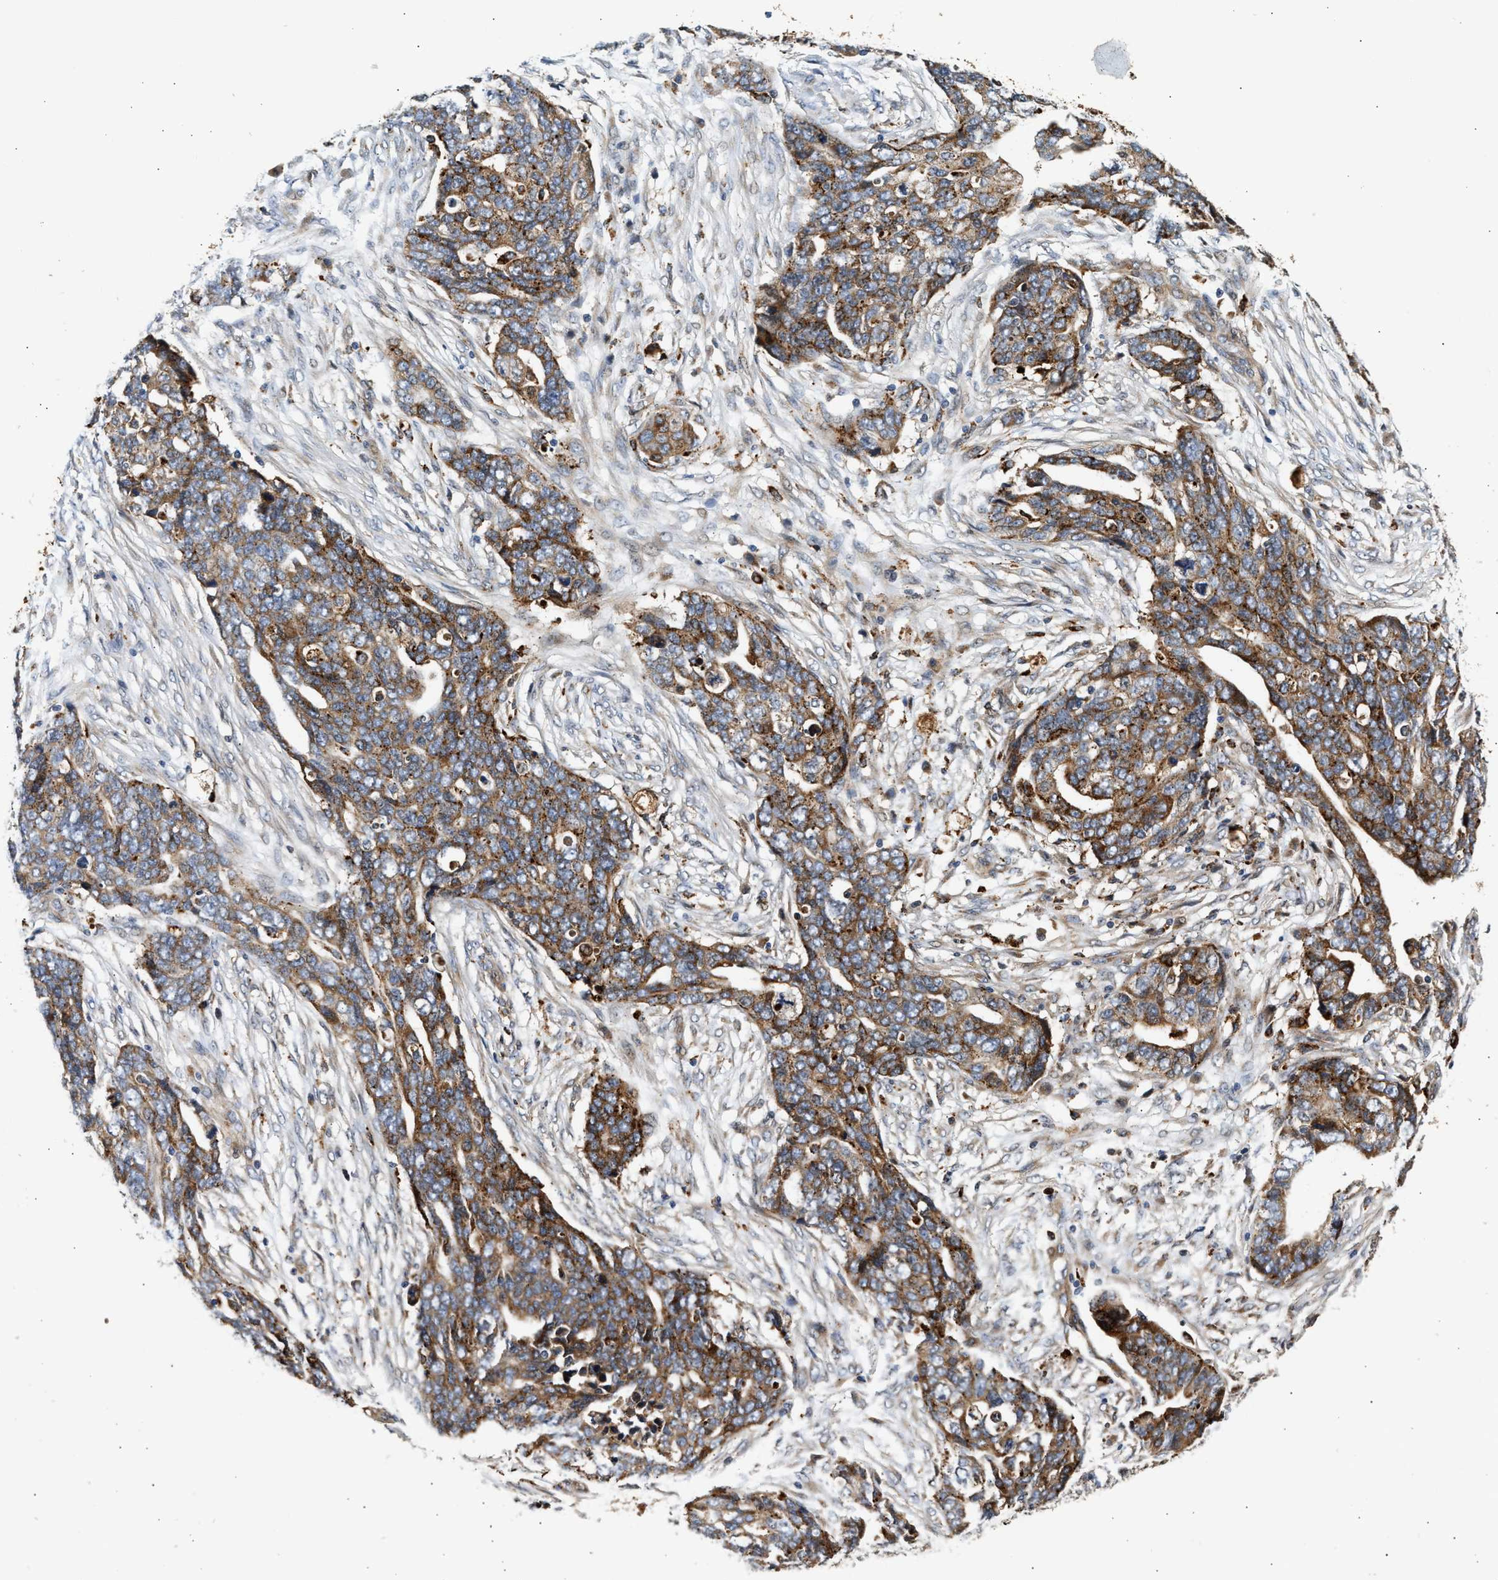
{"staining": {"intensity": "moderate", "quantity": ">75%", "location": "cytoplasmic/membranous"}, "tissue": "ovarian cancer", "cell_type": "Tumor cells", "image_type": "cancer", "snomed": [{"axis": "morphology", "description": "Normal tissue, NOS"}, {"axis": "morphology", "description": "Cystadenocarcinoma, serous, NOS"}, {"axis": "topography", "description": "Fallopian tube"}, {"axis": "topography", "description": "Ovary"}], "caption": "IHC histopathology image of neoplastic tissue: human ovarian cancer (serous cystadenocarcinoma) stained using immunohistochemistry (IHC) demonstrates medium levels of moderate protein expression localized specifically in the cytoplasmic/membranous of tumor cells, appearing as a cytoplasmic/membranous brown color.", "gene": "PLD3", "patient": {"sex": "female", "age": 56}}